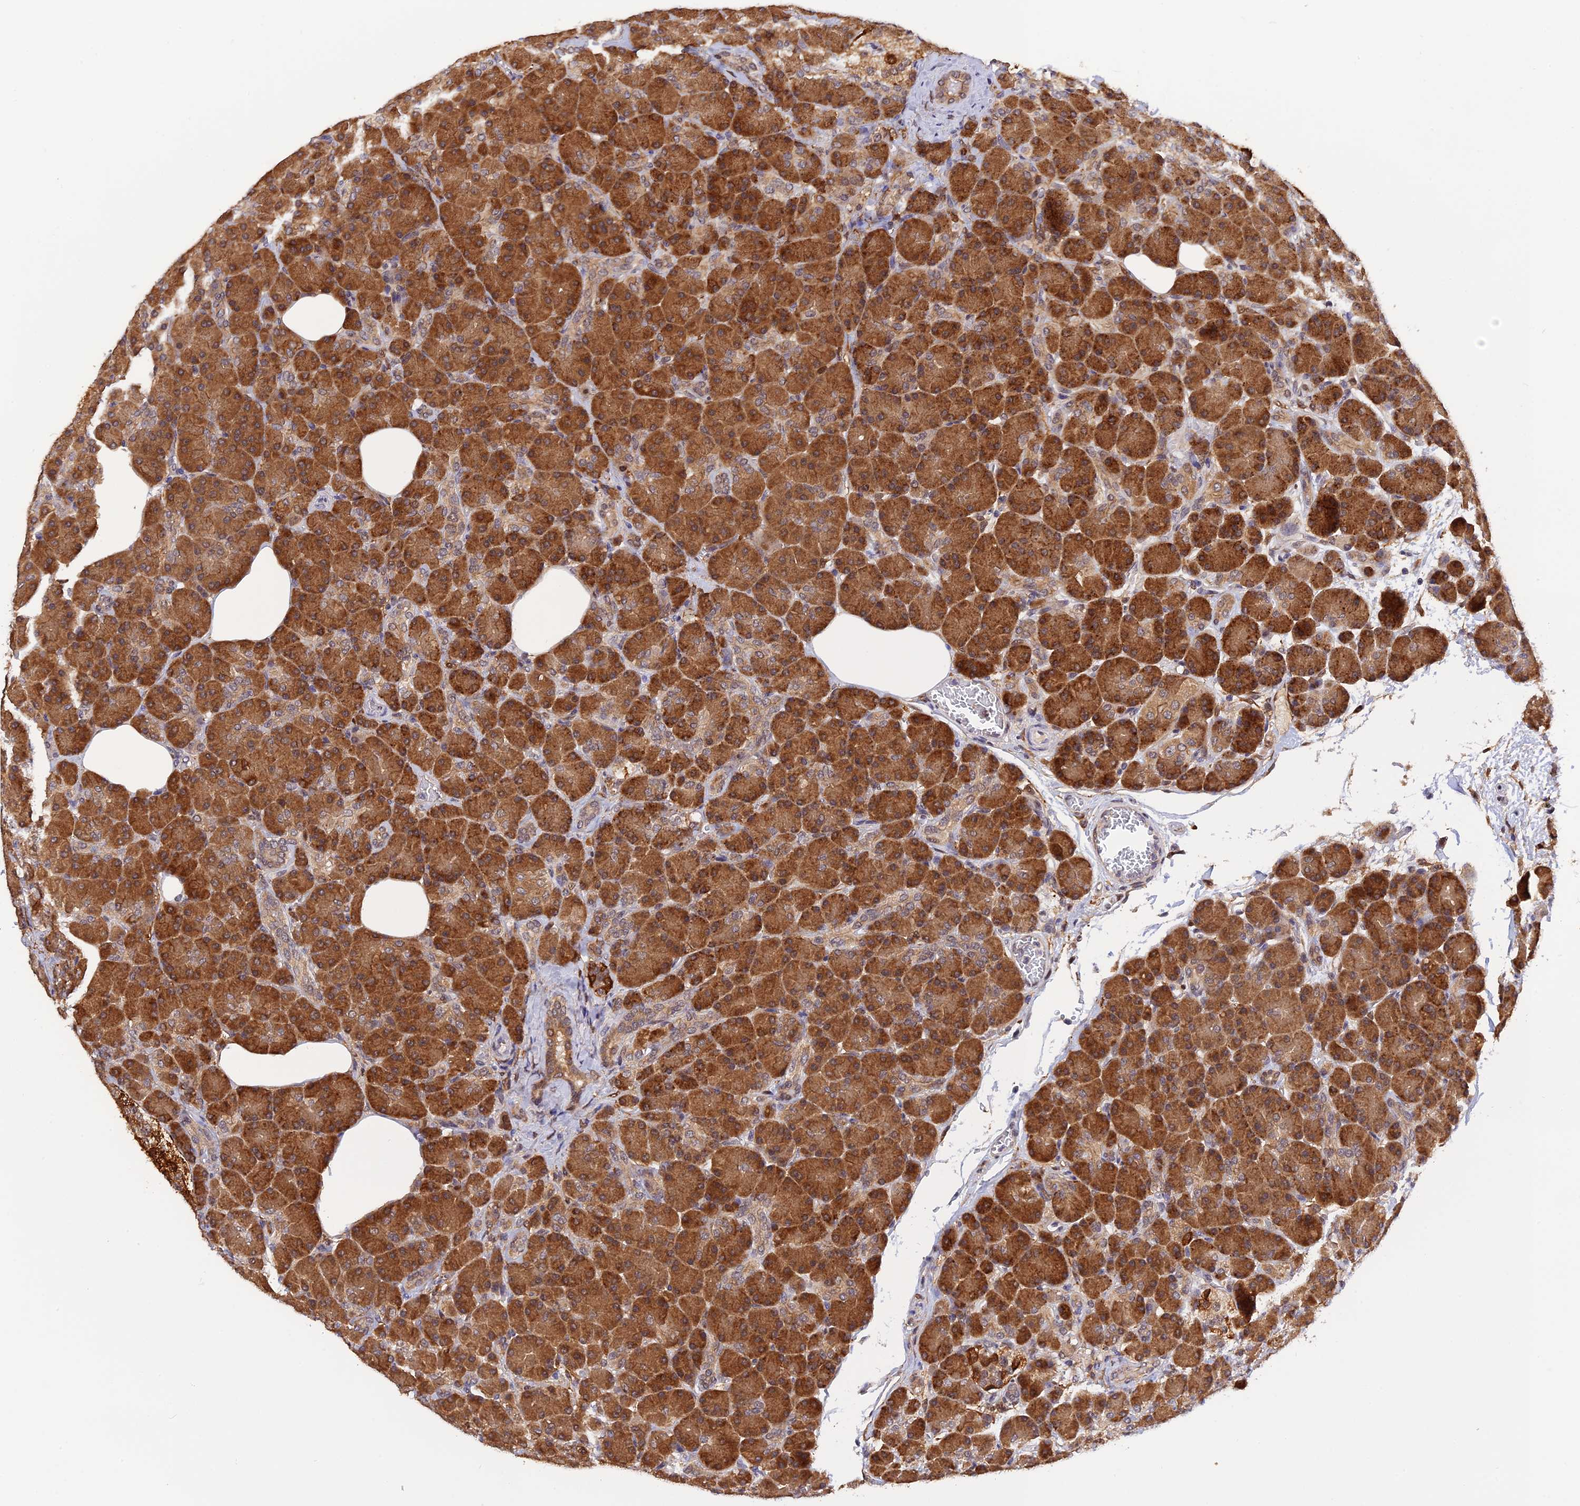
{"staining": {"intensity": "strong", "quantity": ">75%", "location": "cytoplasmic/membranous,nuclear"}, "tissue": "pancreas", "cell_type": "Exocrine glandular cells", "image_type": "normal", "snomed": [{"axis": "morphology", "description": "Normal tissue, NOS"}, {"axis": "topography", "description": "Pancreas"}], "caption": "This micrograph reveals immunohistochemistry staining of benign pancreas, with high strong cytoplasmic/membranous,nuclear positivity in approximately >75% of exocrine glandular cells.", "gene": "MNS1", "patient": {"sex": "female", "age": 43}}